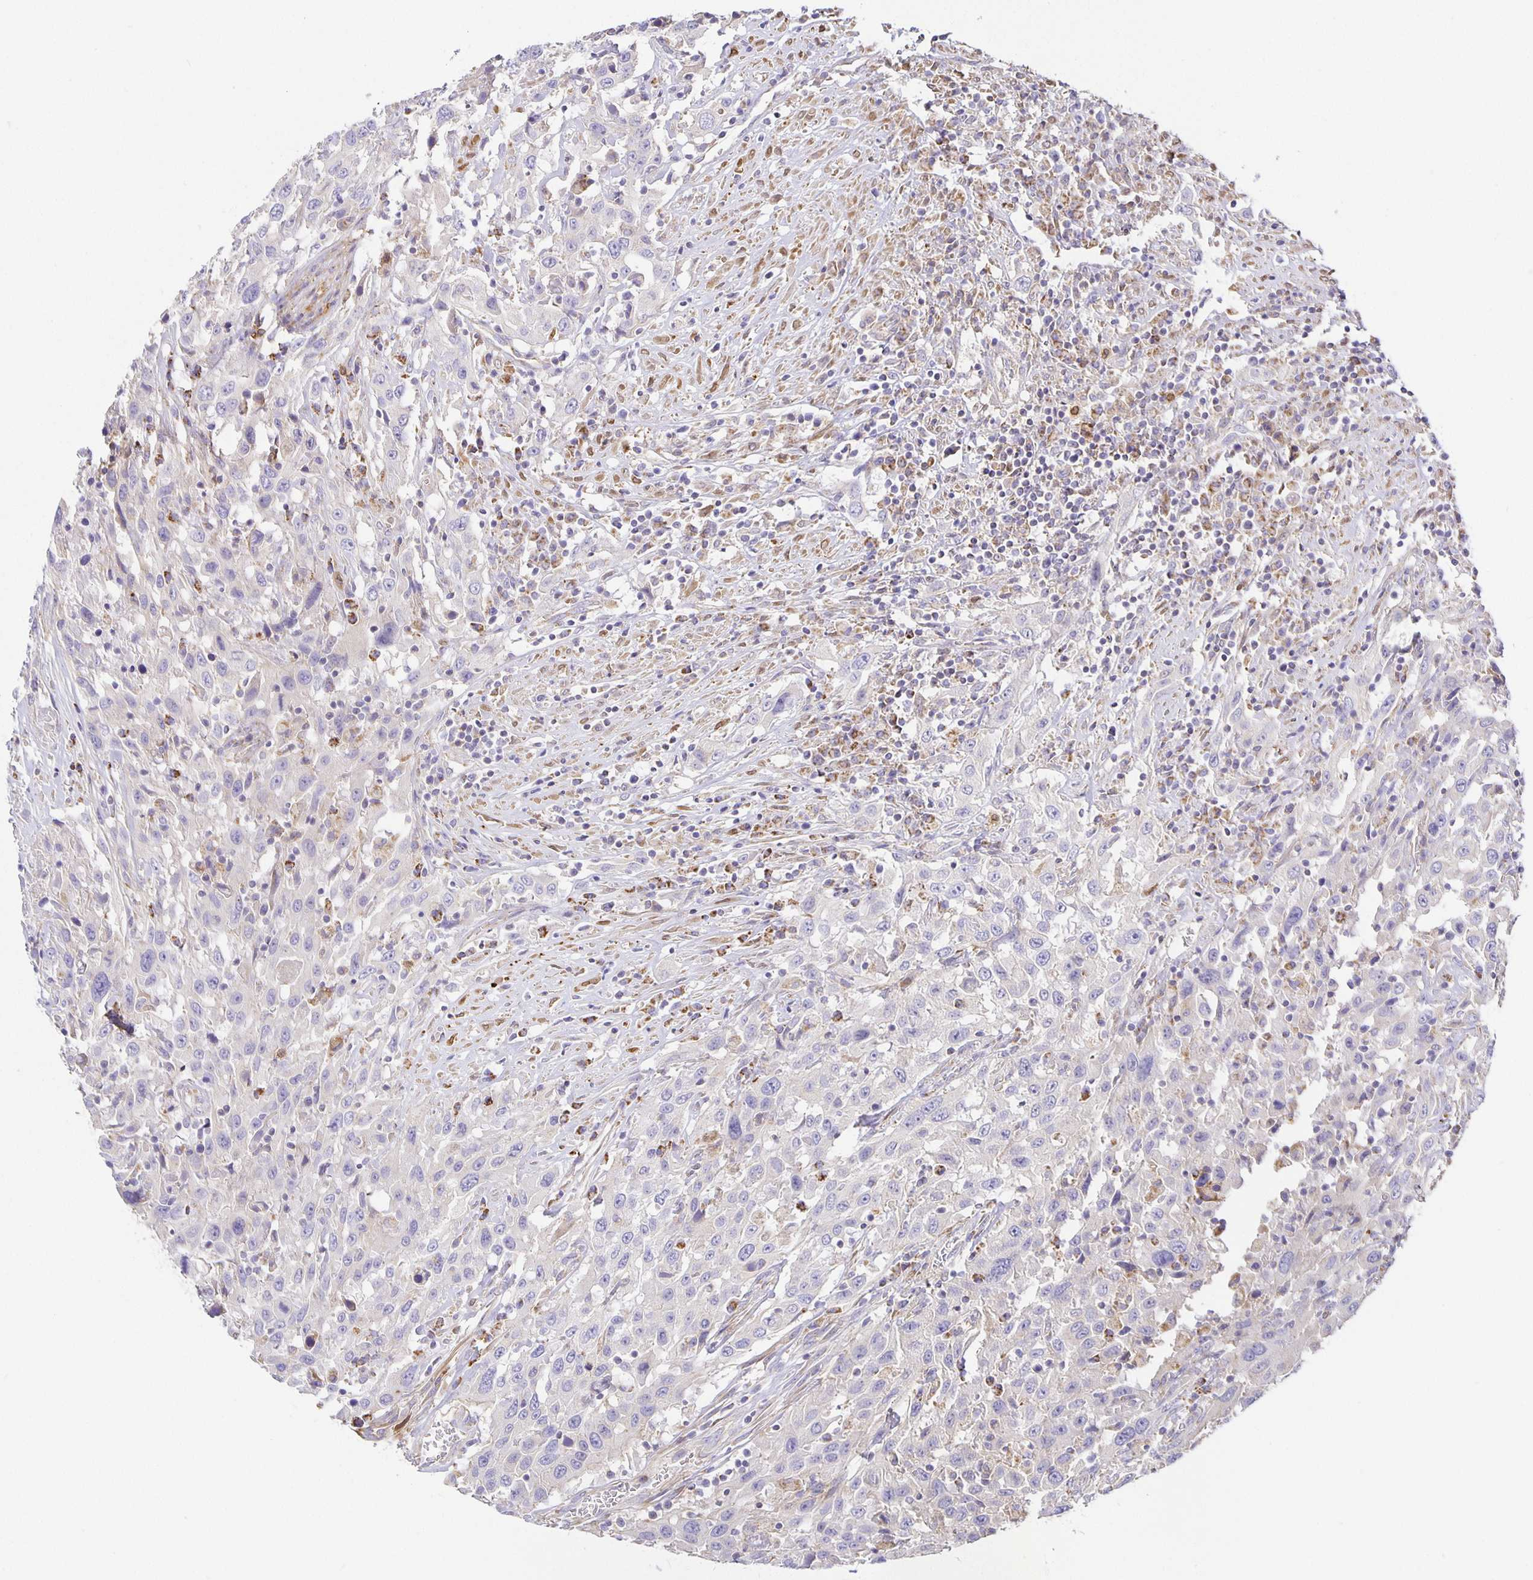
{"staining": {"intensity": "negative", "quantity": "none", "location": "none"}, "tissue": "urothelial cancer", "cell_type": "Tumor cells", "image_type": "cancer", "snomed": [{"axis": "morphology", "description": "Urothelial carcinoma, High grade"}, {"axis": "topography", "description": "Urinary bladder"}], "caption": "The immunohistochemistry micrograph has no significant positivity in tumor cells of urothelial cancer tissue.", "gene": "FLRT3", "patient": {"sex": "male", "age": 61}}